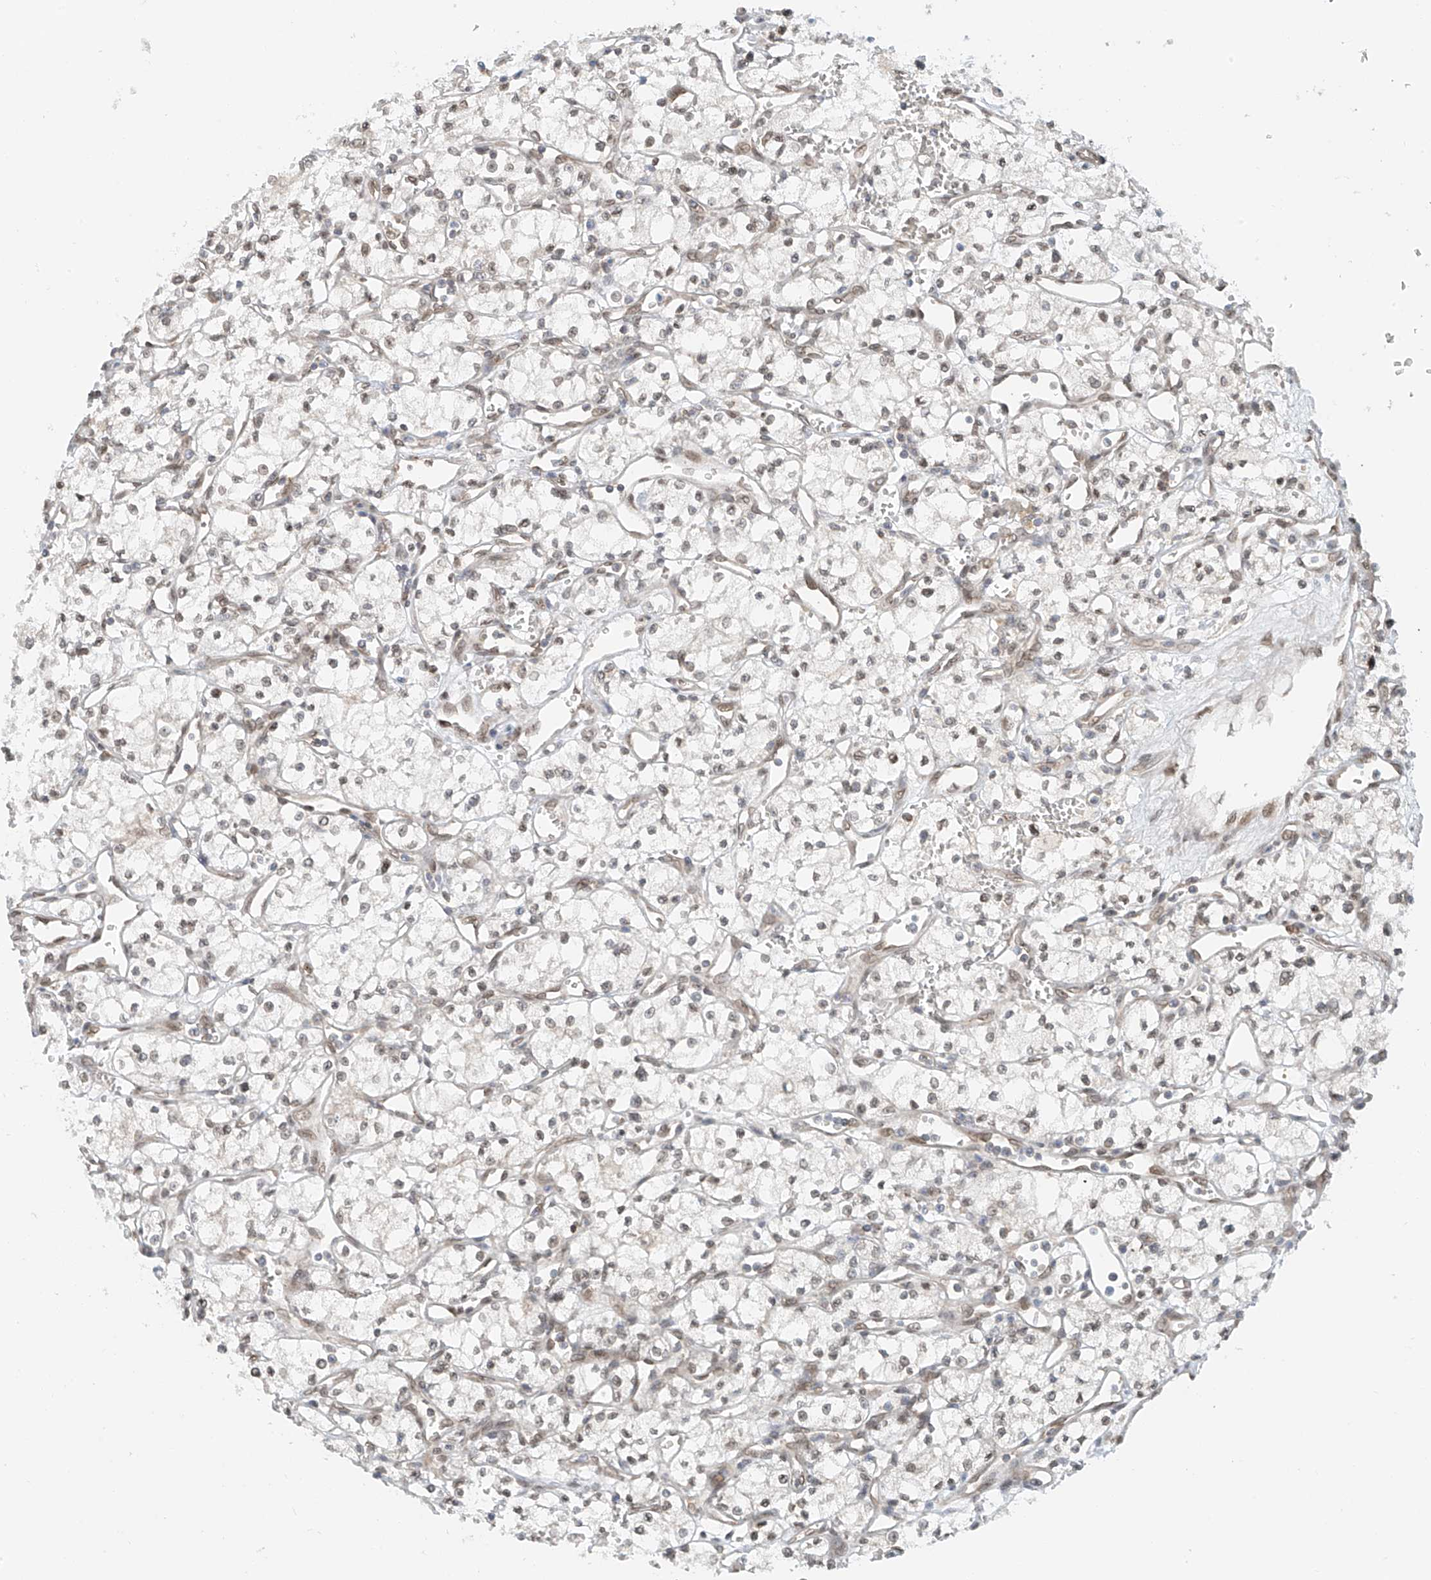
{"staining": {"intensity": "negative", "quantity": "none", "location": "none"}, "tissue": "renal cancer", "cell_type": "Tumor cells", "image_type": "cancer", "snomed": [{"axis": "morphology", "description": "Adenocarcinoma, NOS"}, {"axis": "topography", "description": "Kidney"}], "caption": "Protein analysis of renal cancer (adenocarcinoma) exhibits no significant positivity in tumor cells. (Brightfield microscopy of DAB IHC at high magnification).", "gene": "STARD9", "patient": {"sex": "male", "age": 59}}